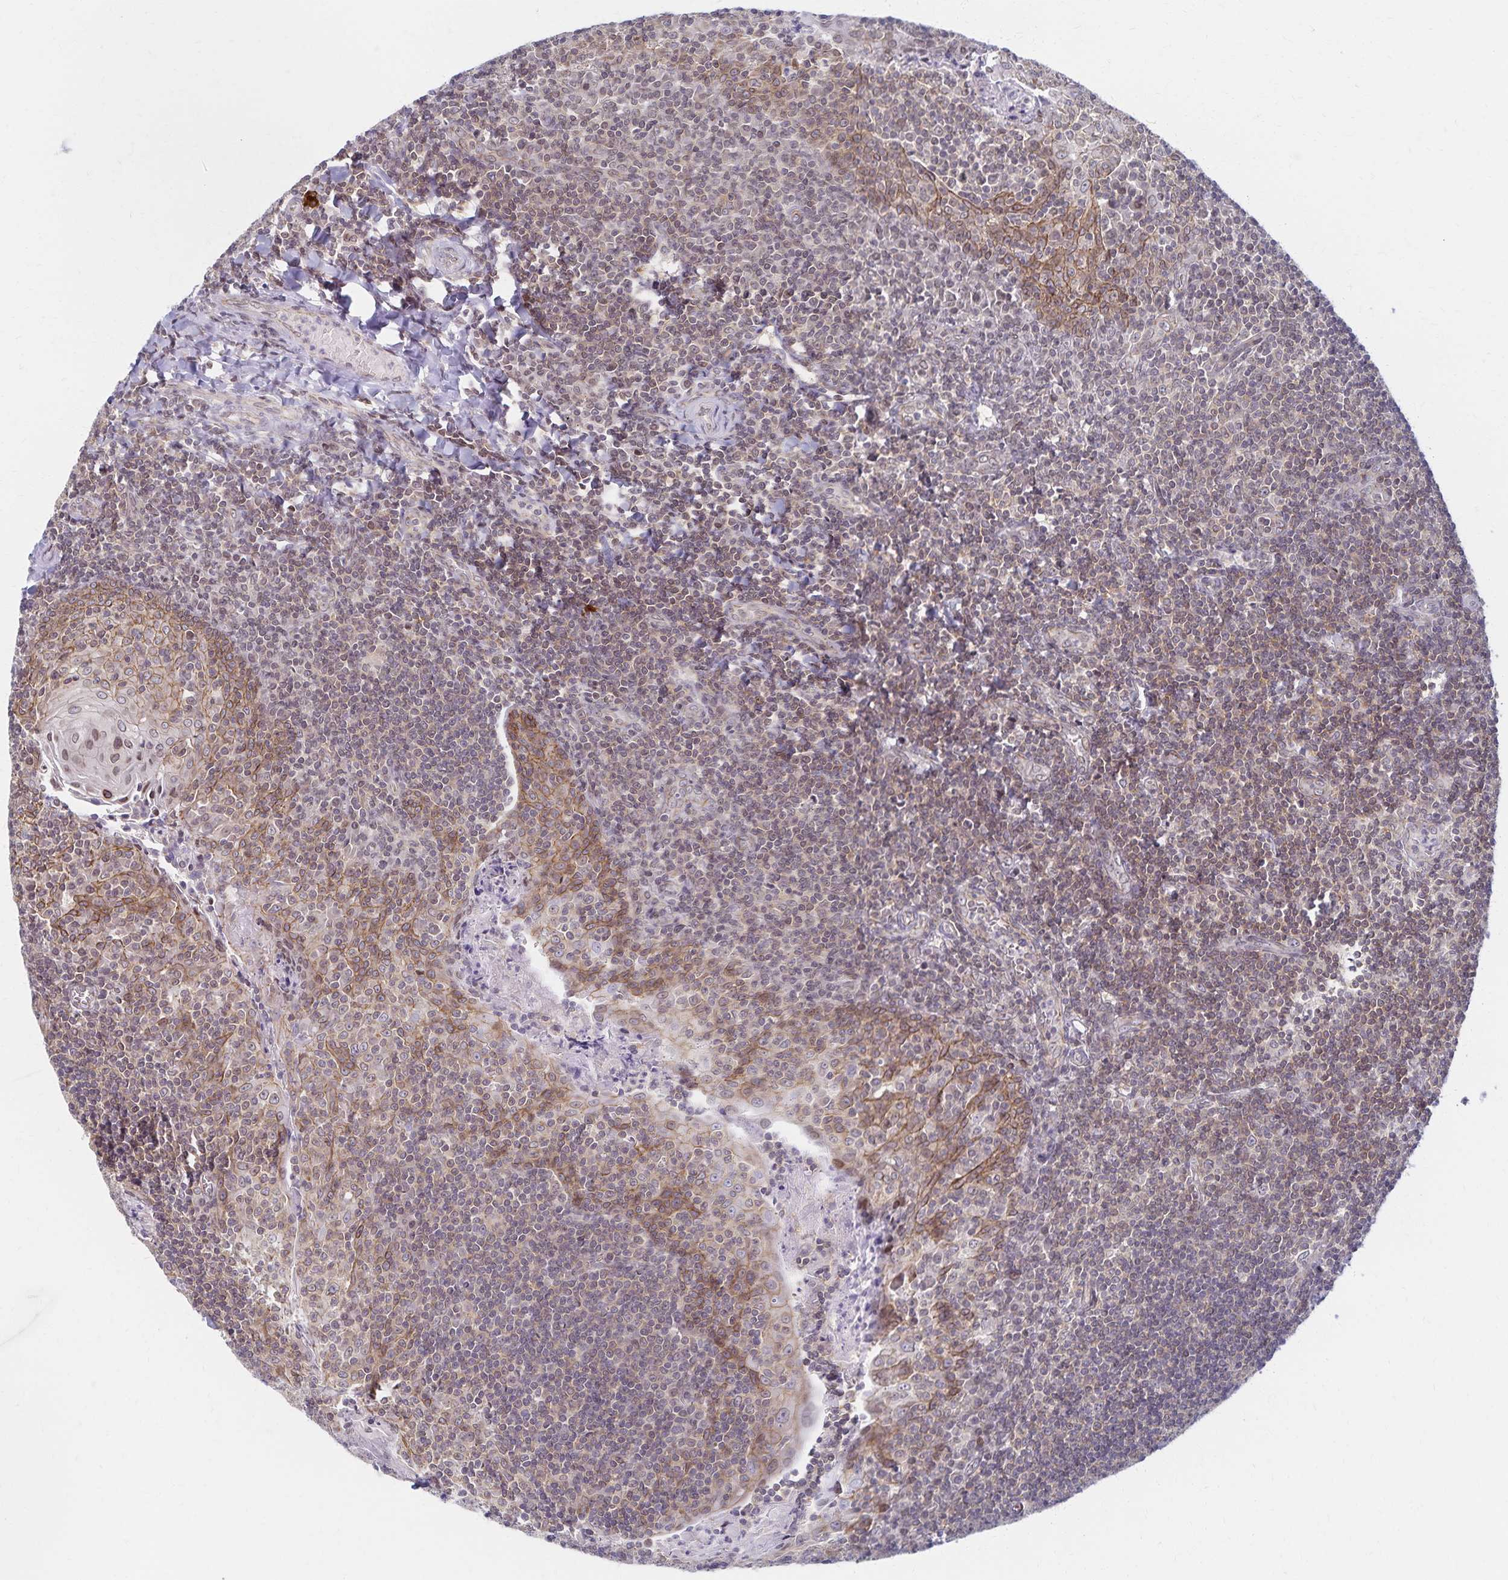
{"staining": {"intensity": "weak", "quantity": "25%-75%", "location": "nuclear"}, "tissue": "tonsil", "cell_type": "Germinal center cells", "image_type": "normal", "snomed": [{"axis": "morphology", "description": "Normal tissue, NOS"}, {"axis": "morphology", "description": "Inflammation, NOS"}, {"axis": "topography", "description": "Tonsil"}], "caption": "Immunohistochemistry of normal tonsil exhibits low levels of weak nuclear positivity in about 25%-75% of germinal center cells.", "gene": "RAB9B", "patient": {"sex": "female", "age": 31}}